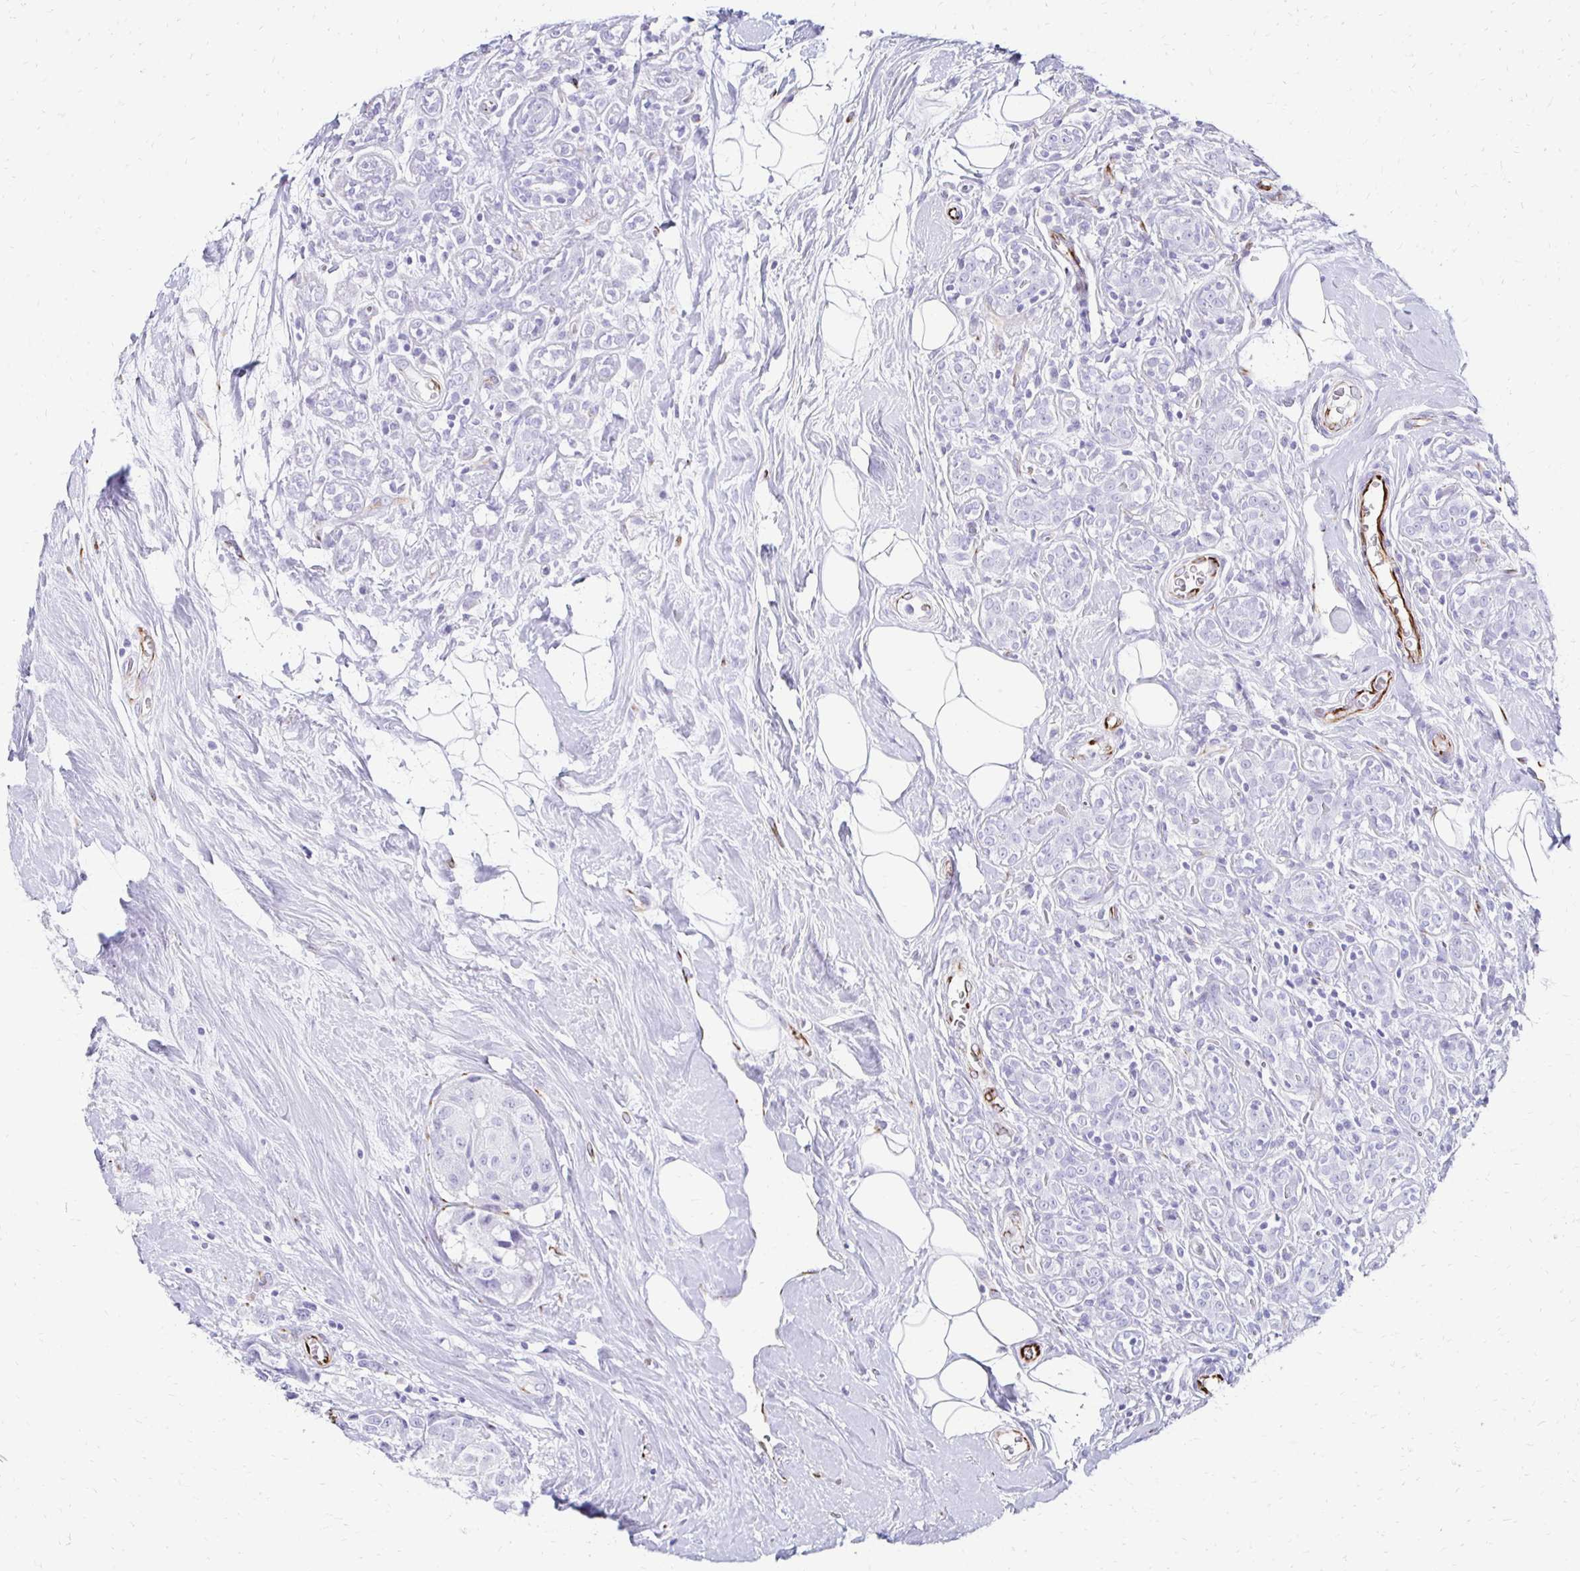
{"staining": {"intensity": "negative", "quantity": "none", "location": "none"}, "tissue": "breast cancer", "cell_type": "Tumor cells", "image_type": "cancer", "snomed": [{"axis": "morphology", "description": "Duct carcinoma"}, {"axis": "topography", "description": "Breast"}], "caption": "This is a photomicrograph of IHC staining of infiltrating ductal carcinoma (breast), which shows no staining in tumor cells.", "gene": "TMEM54", "patient": {"sex": "female", "age": 43}}